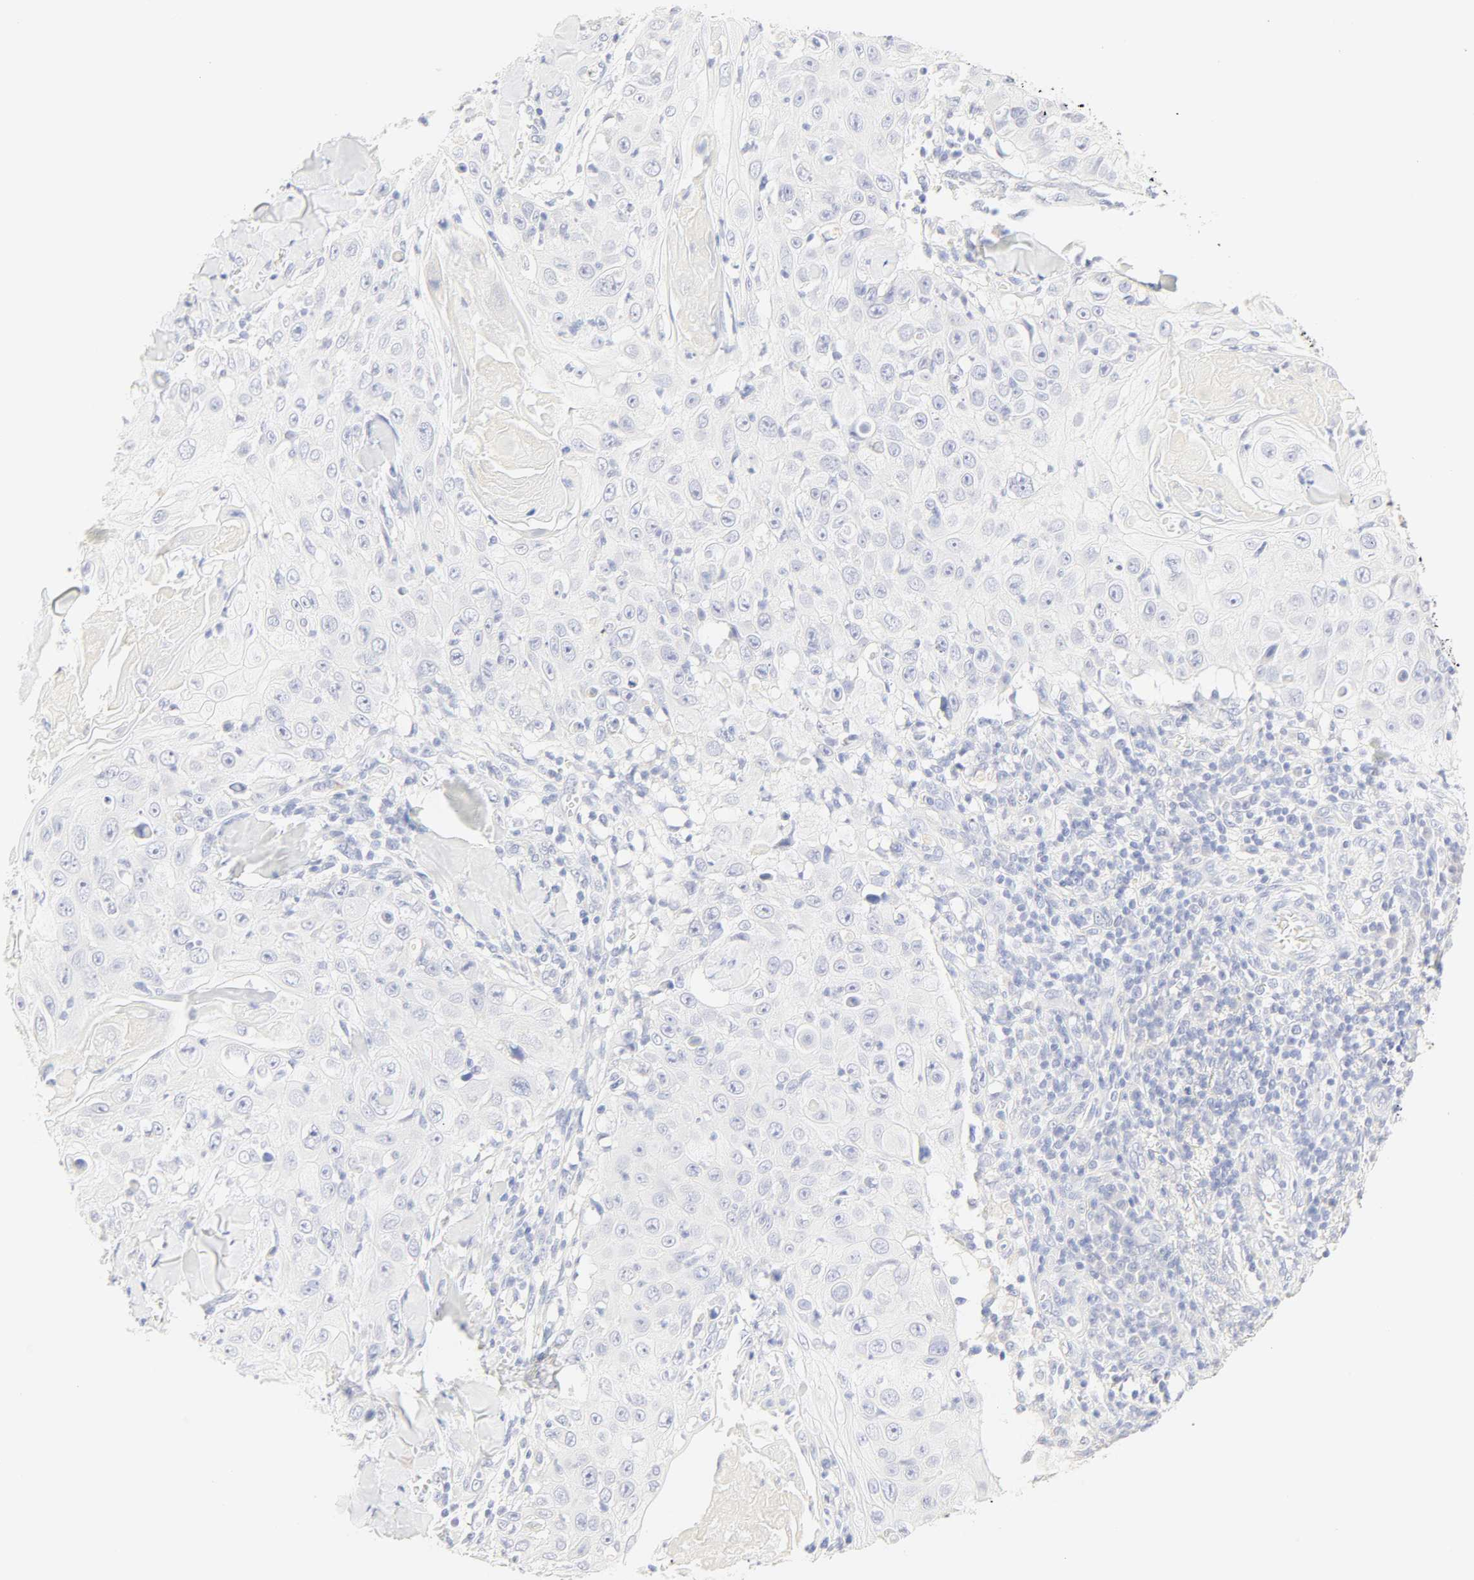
{"staining": {"intensity": "negative", "quantity": "none", "location": "none"}, "tissue": "skin cancer", "cell_type": "Tumor cells", "image_type": "cancer", "snomed": [{"axis": "morphology", "description": "Squamous cell carcinoma, NOS"}, {"axis": "topography", "description": "Skin"}], "caption": "Tumor cells show no significant expression in skin squamous cell carcinoma.", "gene": "SLCO1B3", "patient": {"sex": "male", "age": 86}}